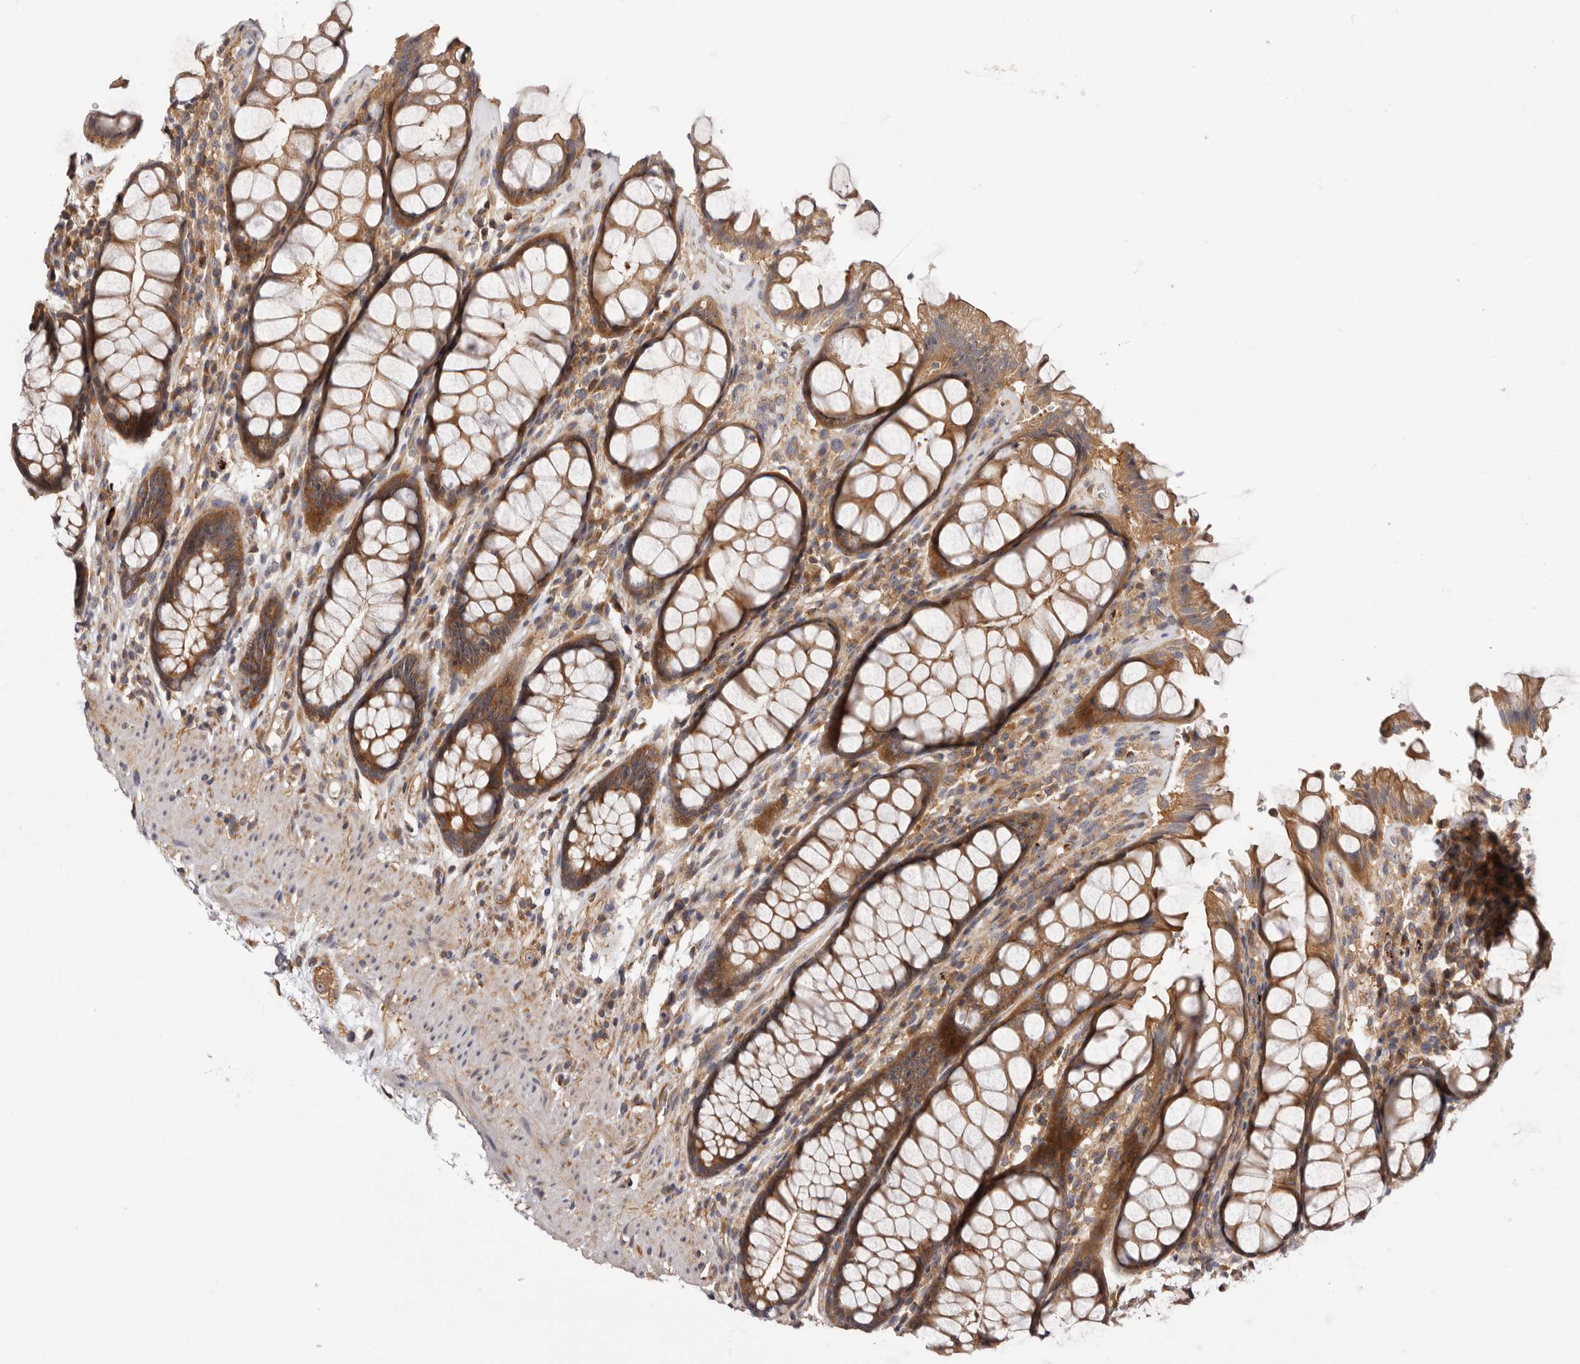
{"staining": {"intensity": "moderate", "quantity": ">75%", "location": "cytoplasmic/membranous,nuclear"}, "tissue": "rectum", "cell_type": "Glandular cells", "image_type": "normal", "snomed": [{"axis": "morphology", "description": "Normal tissue, NOS"}, {"axis": "topography", "description": "Rectum"}], "caption": "Immunohistochemistry (DAB) staining of benign rectum reveals moderate cytoplasmic/membranous,nuclear protein expression in approximately >75% of glandular cells. The staining is performed using DAB brown chromogen to label protein expression. The nuclei are counter-stained blue using hematoxylin.", "gene": "PANK4", "patient": {"sex": "male", "age": 64}}